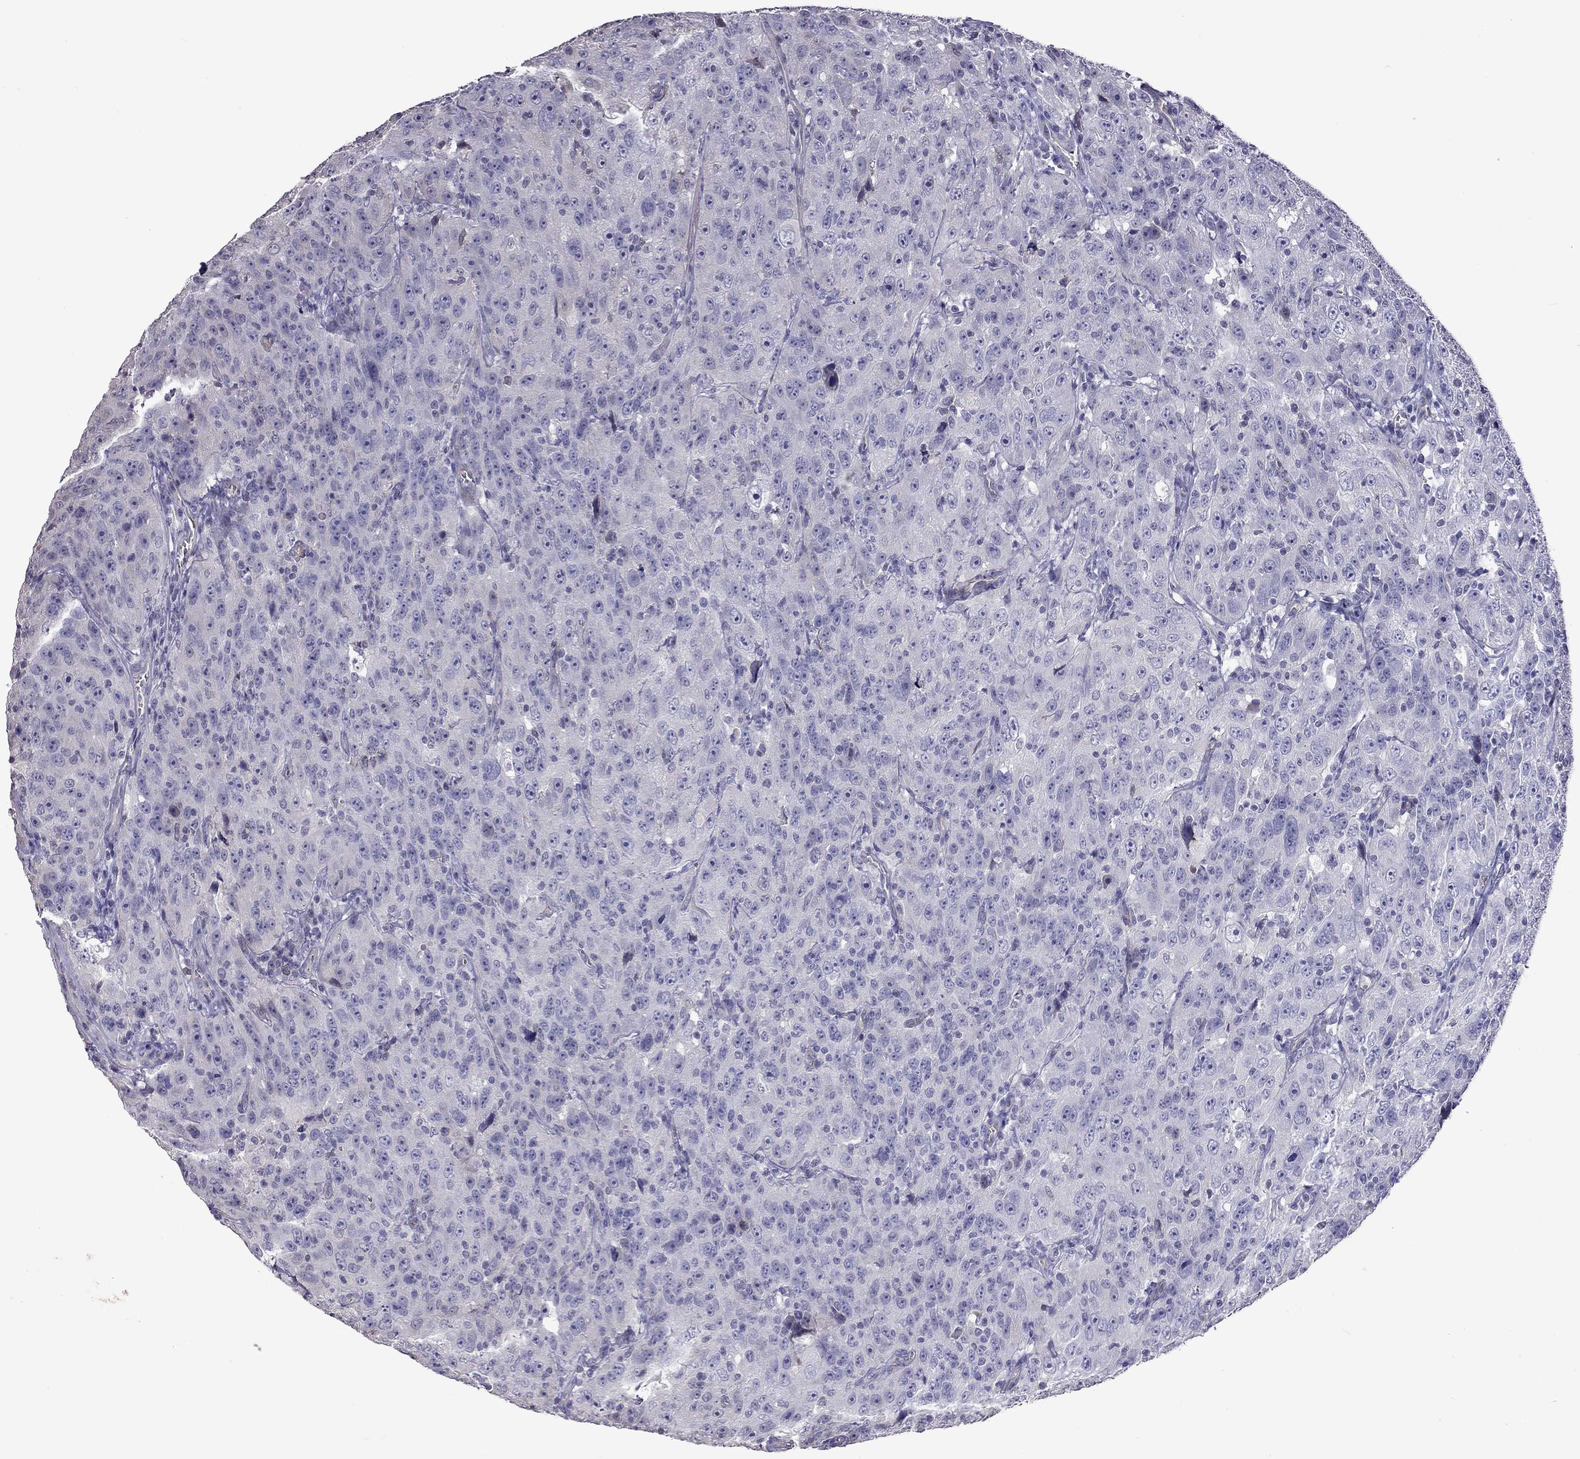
{"staining": {"intensity": "negative", "quantity": "none", "location": "none"}, "tissue": "urothelial cancer", "cell_type": "Tumor cells", "image_type": "cancer", "snomed": [{"axis": "morphology", "description": "Urothelial carcinoma, NOS"}, {"axis": "morphology", "description": "Urothelial carcinoma, High grade"}, {"axis": "topography", "description": "Urinary bladder"}], "caption": "This is a micrograph of immunohistochemistry staining of urothelial cancer, which shows no positivity in tumor cells.", "gene": "FEZ1", "patient": {"sex": "female", "age": 73}}